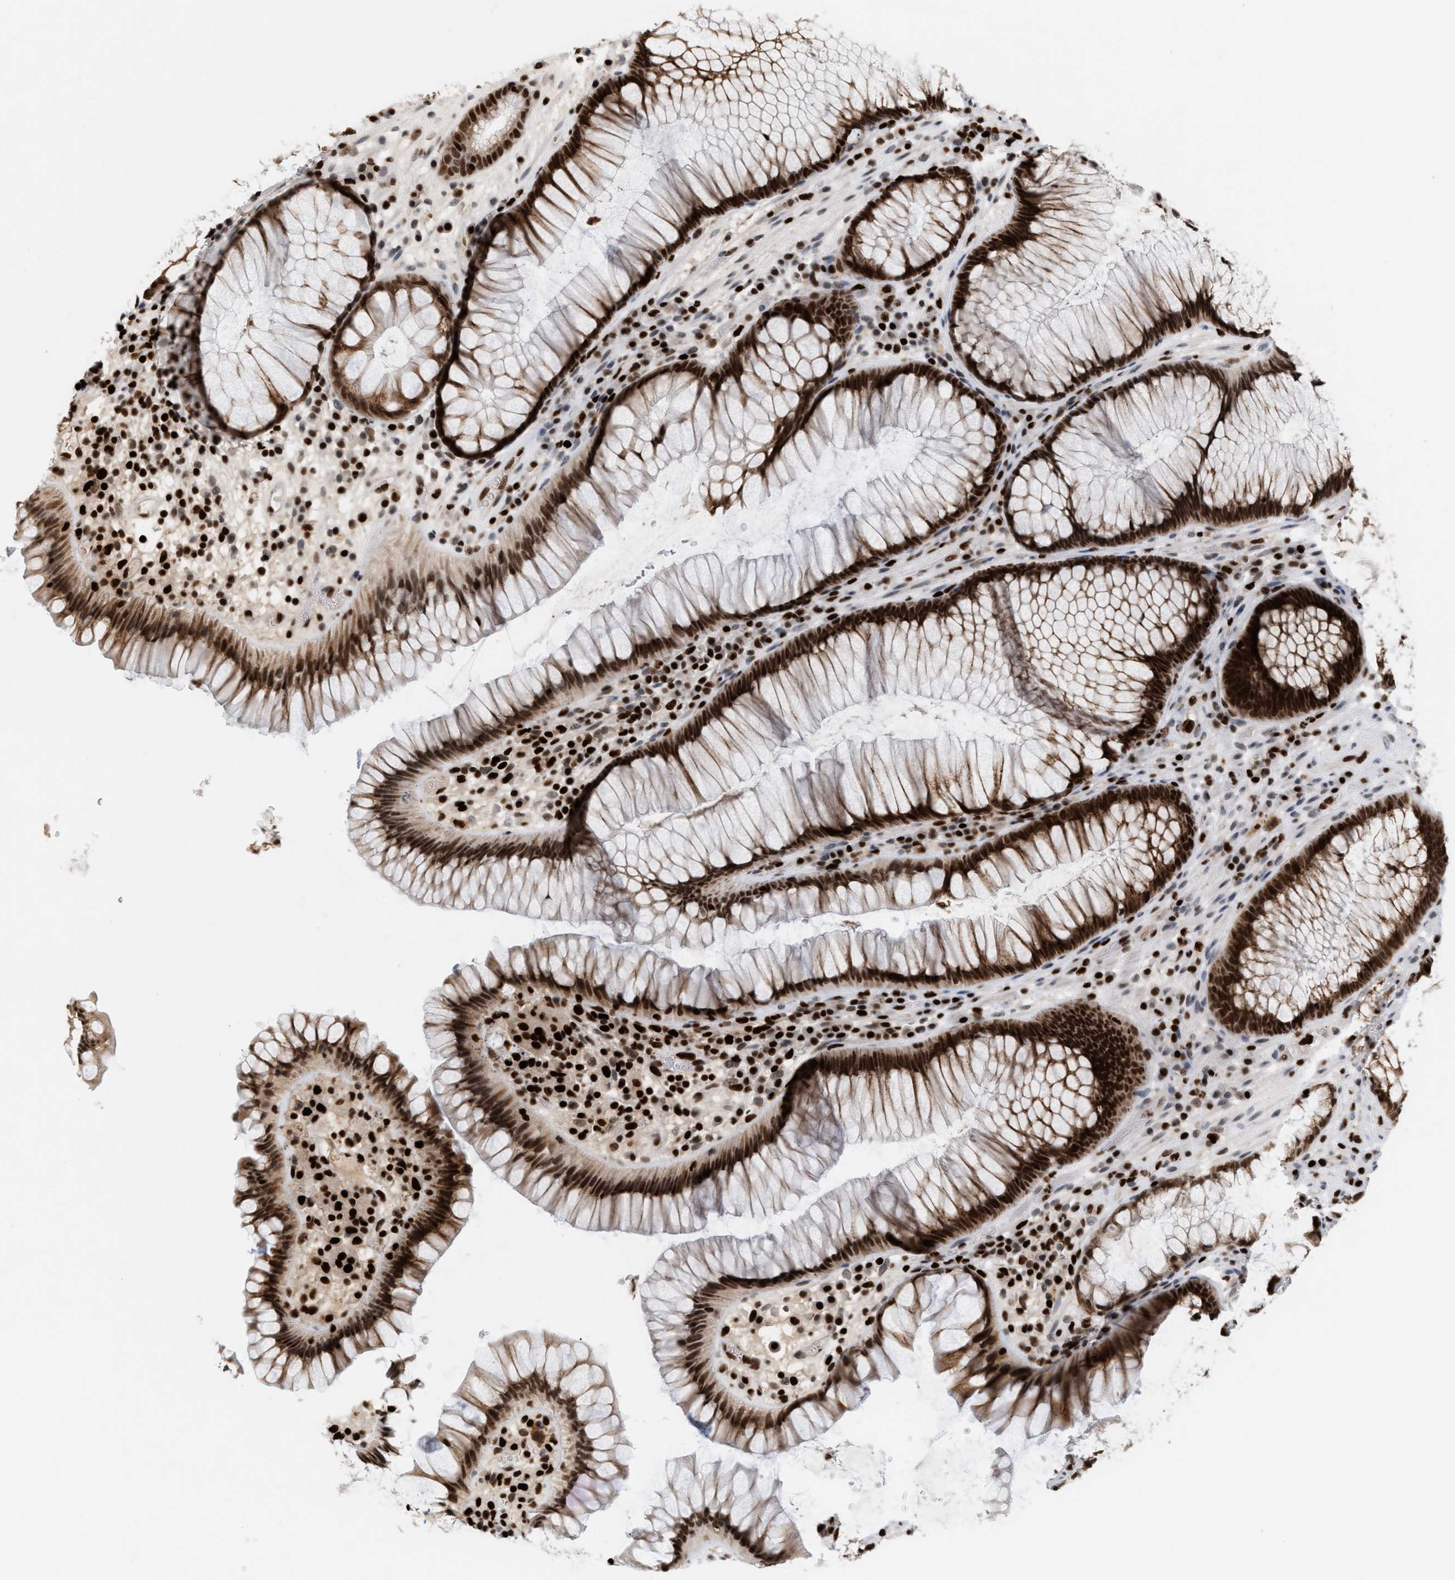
{"staining": {"intensity": "strong", "quantity": ">75%", "location": "nuclear"}, "tissue": "rectum", "cell_type": "Glandular cells", "image_type": "normal", "snomed": [{"axis": "morphology", "description": "Normal tissue, NOS"}, {"axis": "topography", "description": "Rectum"}], "caption": "This photomicrograph demonstrates immunohistochemistry staining of benign human rectum, with high strong nuclear expression in about >75% of glandular cells.", "gene": "C17orf49", "patient": {"sex": "male", "age": 51}}